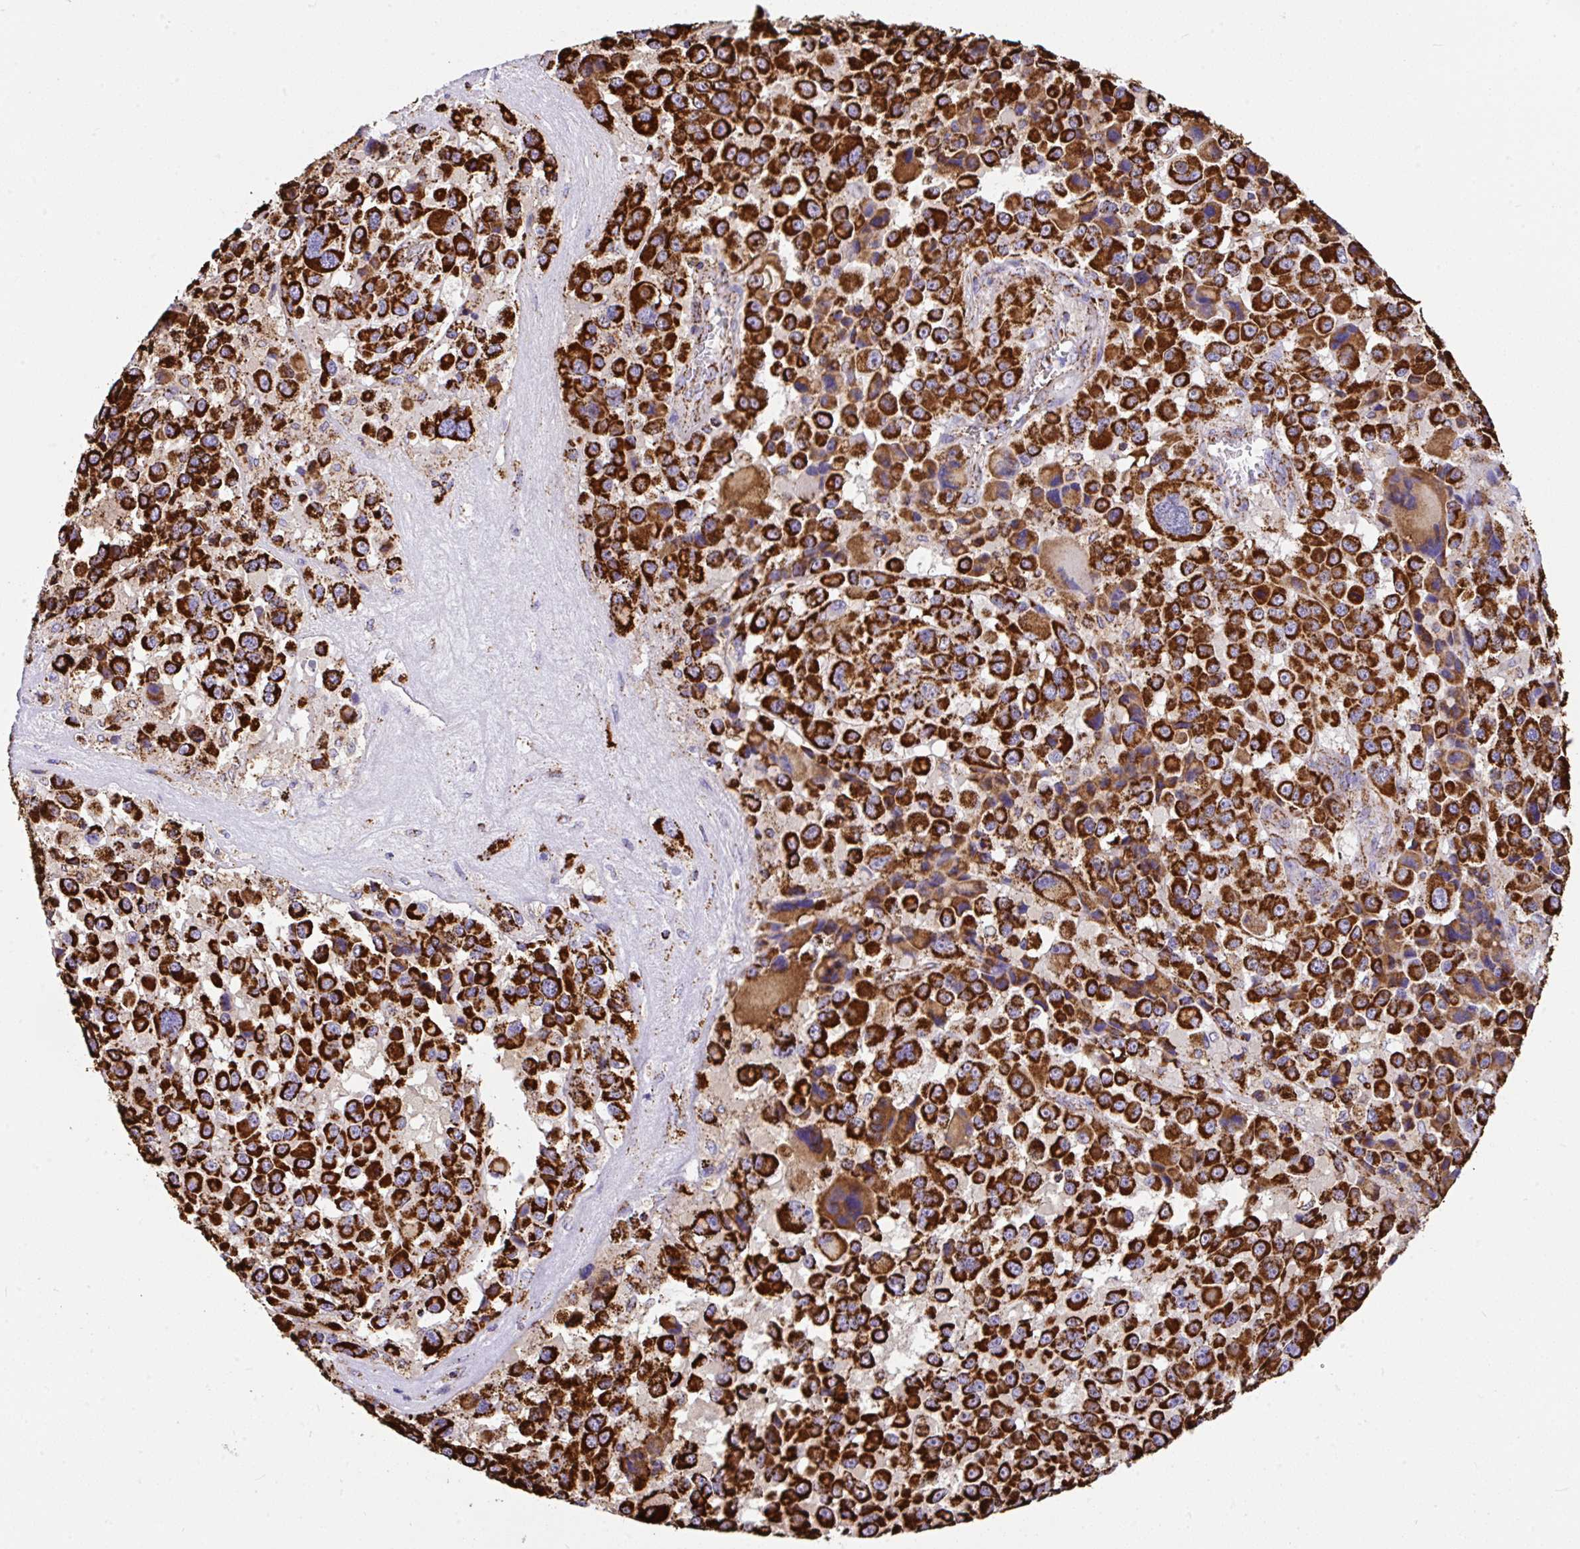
{"staining": {"intensity": "strong", "quantity": ">75%", "location": "cytoplasmic/membranous"}, "tissue": "melanoma", "cell_type": "Tumor cells", "image_type": "cancer", "snomed": [{"axis": "morphology", "description": "Malignant melanoma, Metastatic site"}, {"axis": "topography", "description": "Lymph node"}], "caption": "A high-resolution micrograph shows immunohistochemistry staining of melanoma, which demonstrates strong cytoplasmic/membranous expression in approximately >75% of tumor cells.", "gene": "ANKRD33B", "patient": {"sex": "female", "age": 65}}